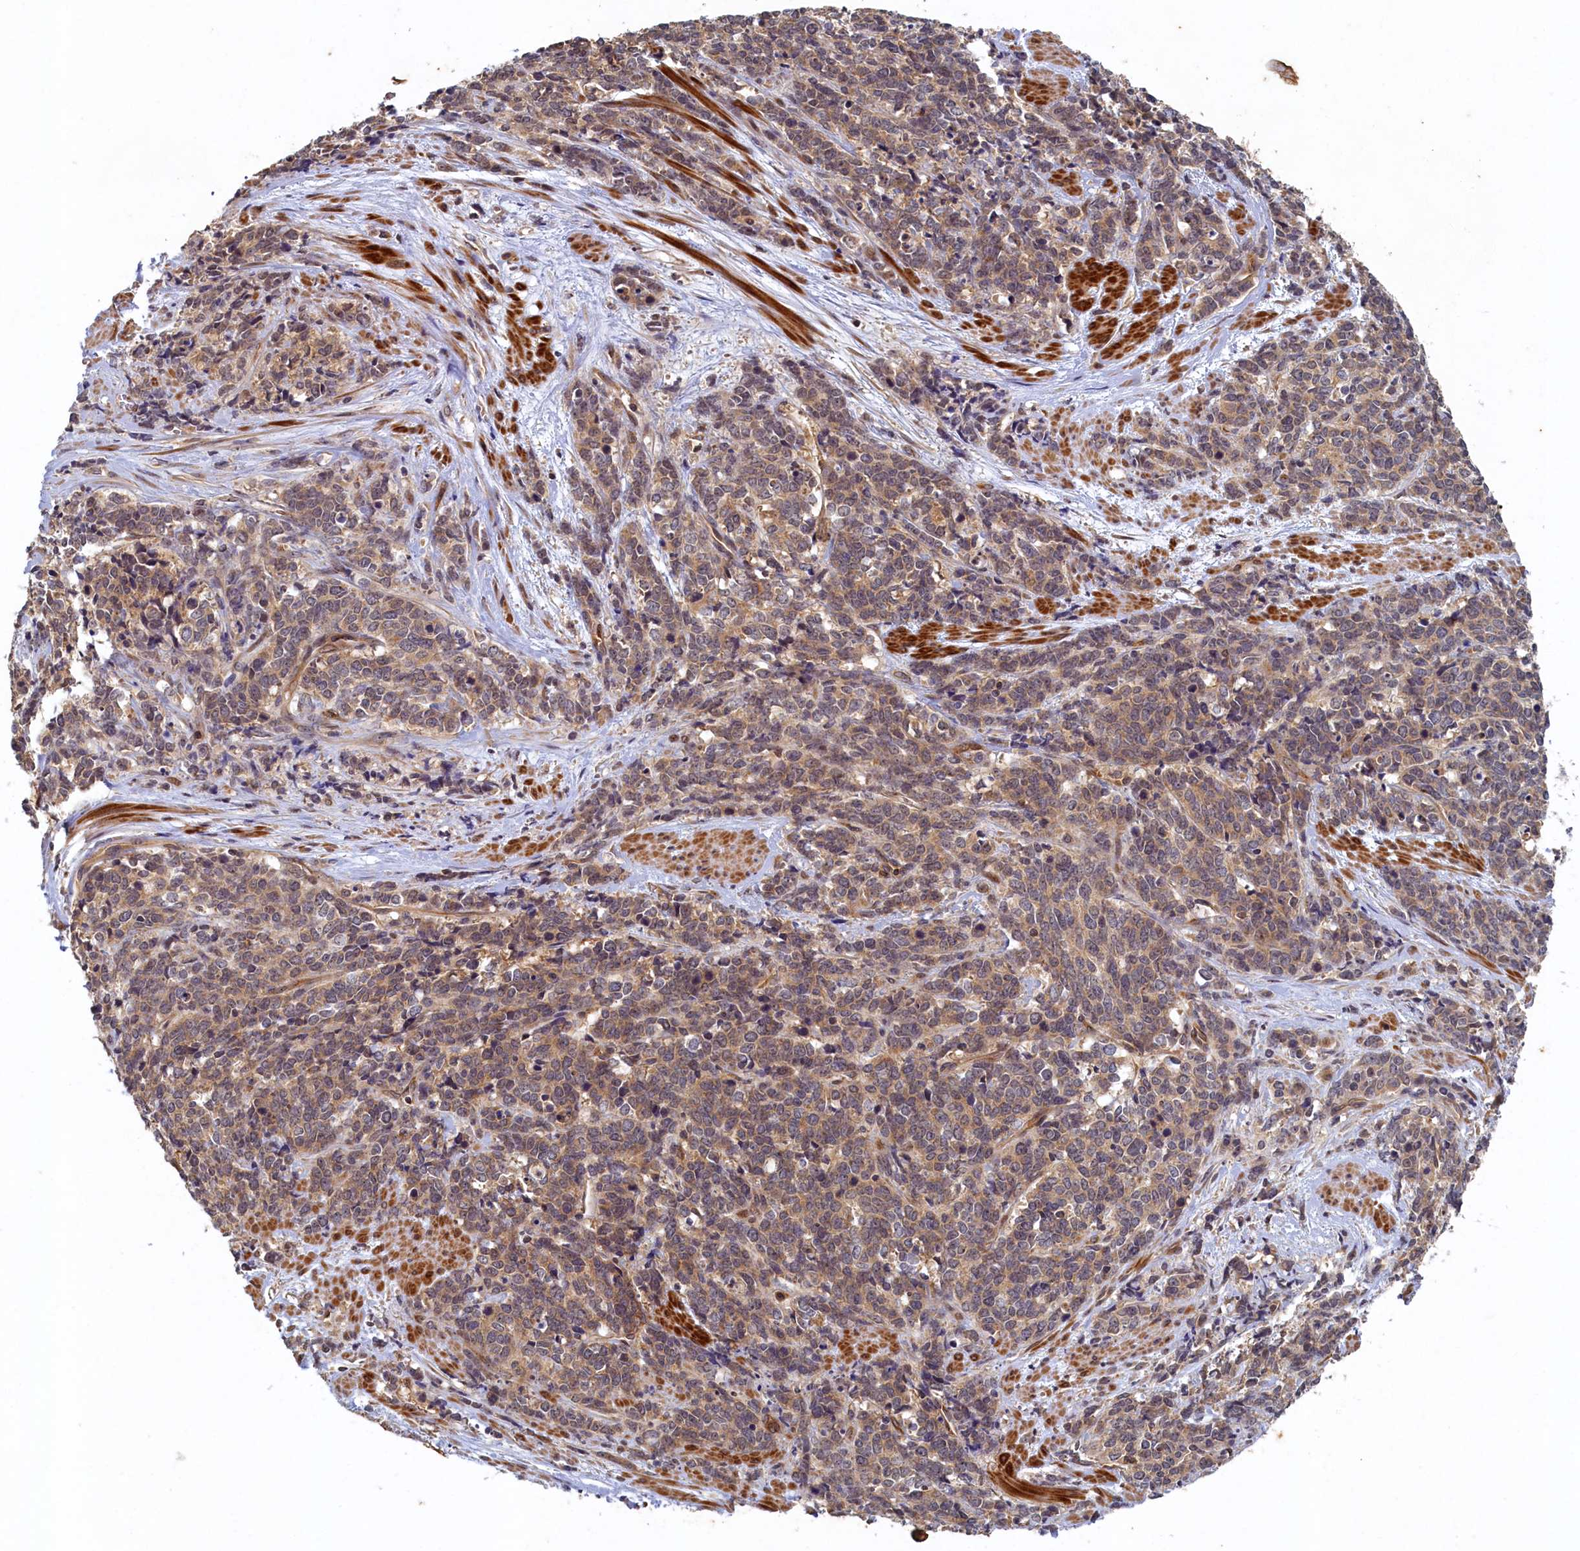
{"staining": {"intensity": "moderate", "quantity": ">75%", "location": "cytoplasmic/membranous"}, "tissue": "cervical cancer", "cell_type": "Tumor cells", "image_type": "cancer", "snomed": [{"axis": "morphology", "description": "Squamous cell carcinoma, NOS"}, {"axis": "topography", "description": "Cervix"}], "caption": "High-power microscopy captured an immunohistochemistry photomicrograph of cervical squamous cell carcinoma, revealing moderate cytoplasmic/membranous expression in about >75% of tumor cells. (brown staining indicates protein expression, while blue staining denotes nuclei).", "gene": "CEP20", "patient": {"sex": "female", "age": 60}}